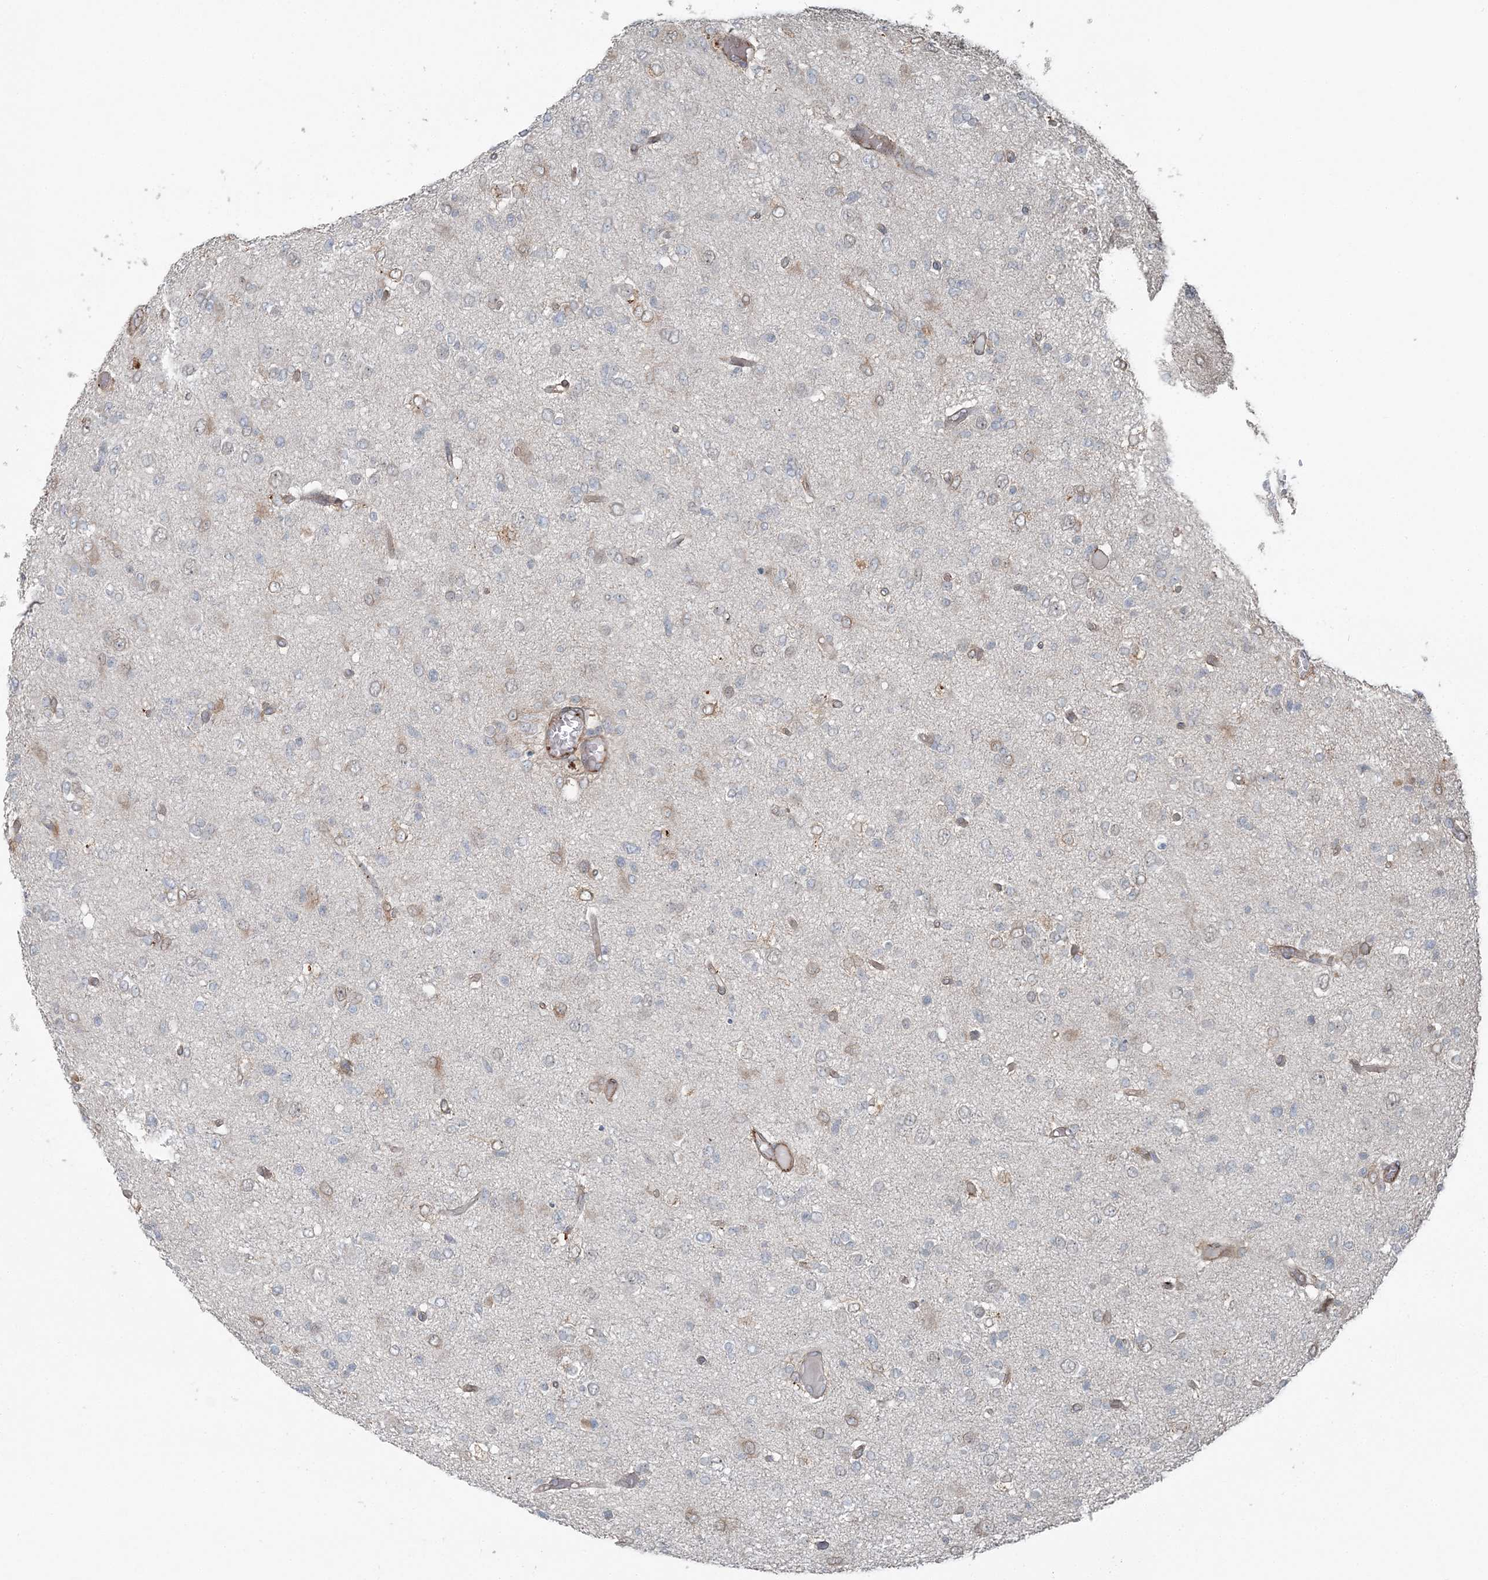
{"staining": {"intensity": "weak", "quantity": "<25%", "location": "cytoplasmic/membranous"}, "tissue": "glioma", "cell_type": "Tumor cells", "image_type": "cancer", "snomed": [{"axis": "morphology", "description": "Glioma, malignant, High grade"}, {"axis": "topography", "description": "Brain"}], "caption": "Immunohistochemistry histopathology image of neoplastic tissue: human glioma stained with DAB exhibits no significant protein staining in tumor cells.", "gene": "FBXL17", "patient": {"sex": "female", "age": 59}}